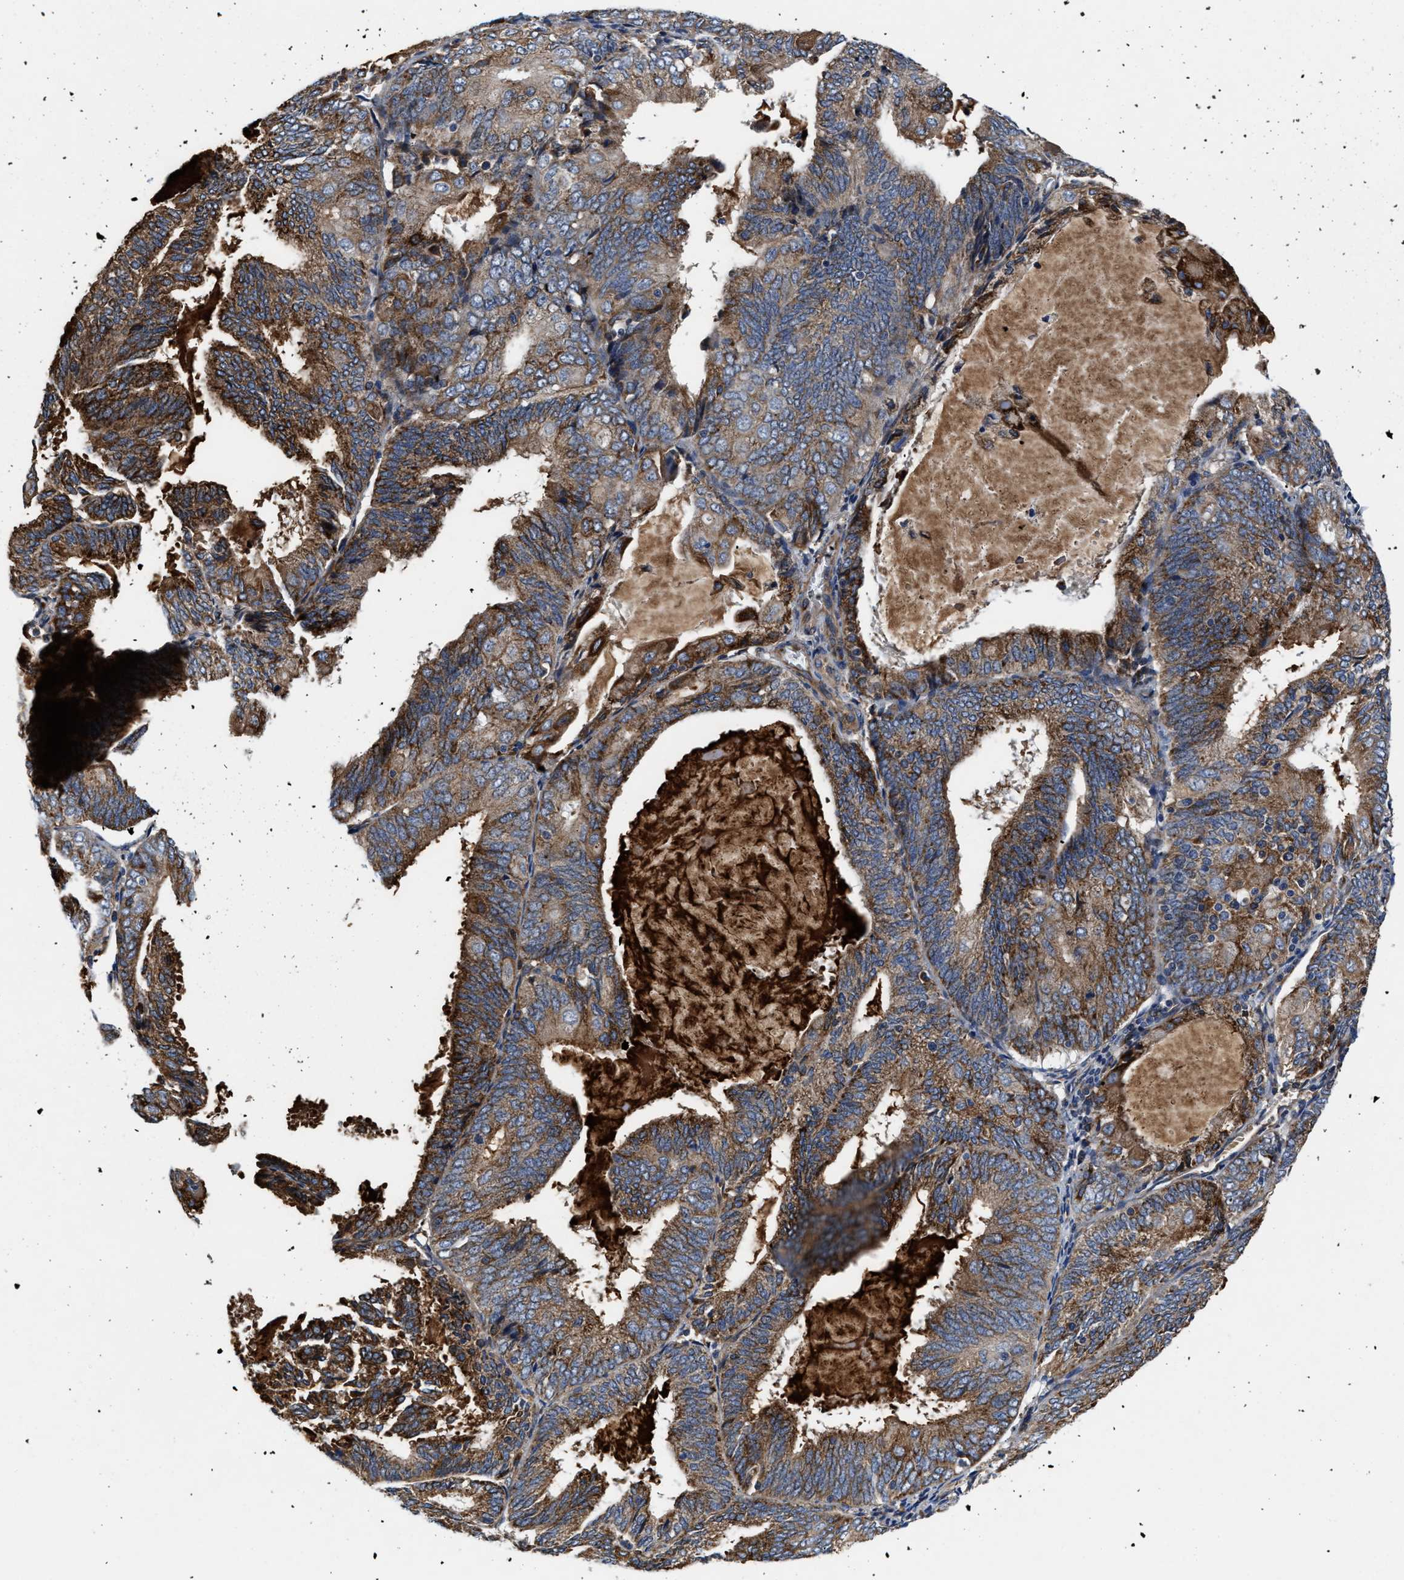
{"staining": {"intensity": "strong", "quantity": ">75%", "location": "cytoplasmic/membranous"}, "tissue": "endometrial cancer", "cell_type": "Tumor cells", "image_type": "cancer", "snomed": [{"axis": "morphology", "description": "Adenocarcinoma, NOS"}, {"axis": "topography", "description": "Endometrium"}], "caption": "Protein staining demonstrates strong cytoplasmic/membranous expression in about >75% of tumor cells in endometrial cancer.", "gene": "SLC12A2", "patient": {"sex": "female", "age": 81}}